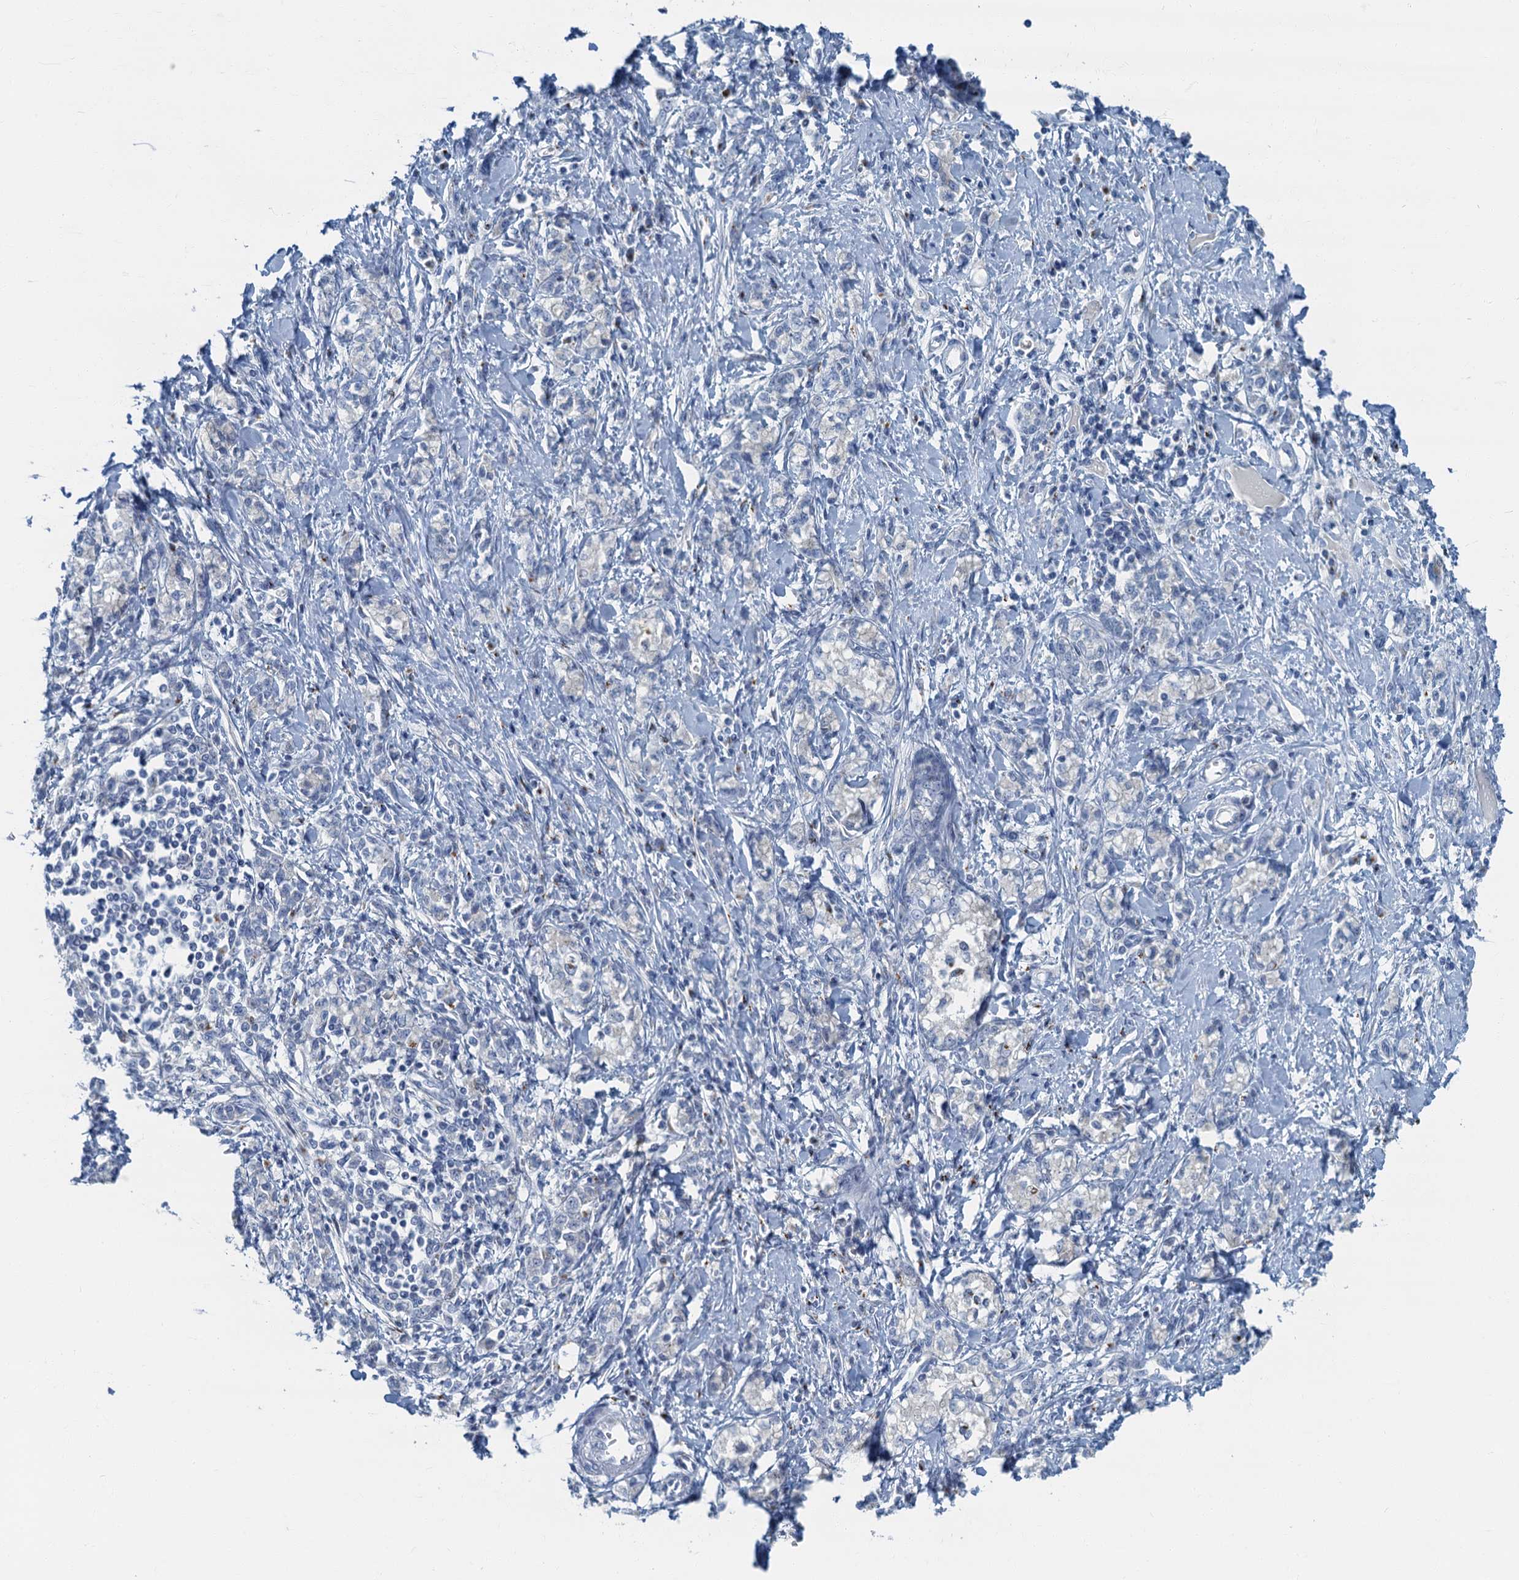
{"staining": {"intensity": "negative", "quantity": "none", "location": "none"}, "tissue": "stomach cancer", "cell_type": "Tumor cells", "image_type": "cancer", "snomed": [{"axis": "morphology", "description": "Adenocarcinoma, NOS"}, {"axis": "topography", "description": "Stomach"}], "caption": "This is an immunohistochemistry histopathology image of human adenocarcinoma (stomach). There is no staining in tumor cells.", "gene": "LYPD3", "patient": {"sex": "female", "age": 76}}